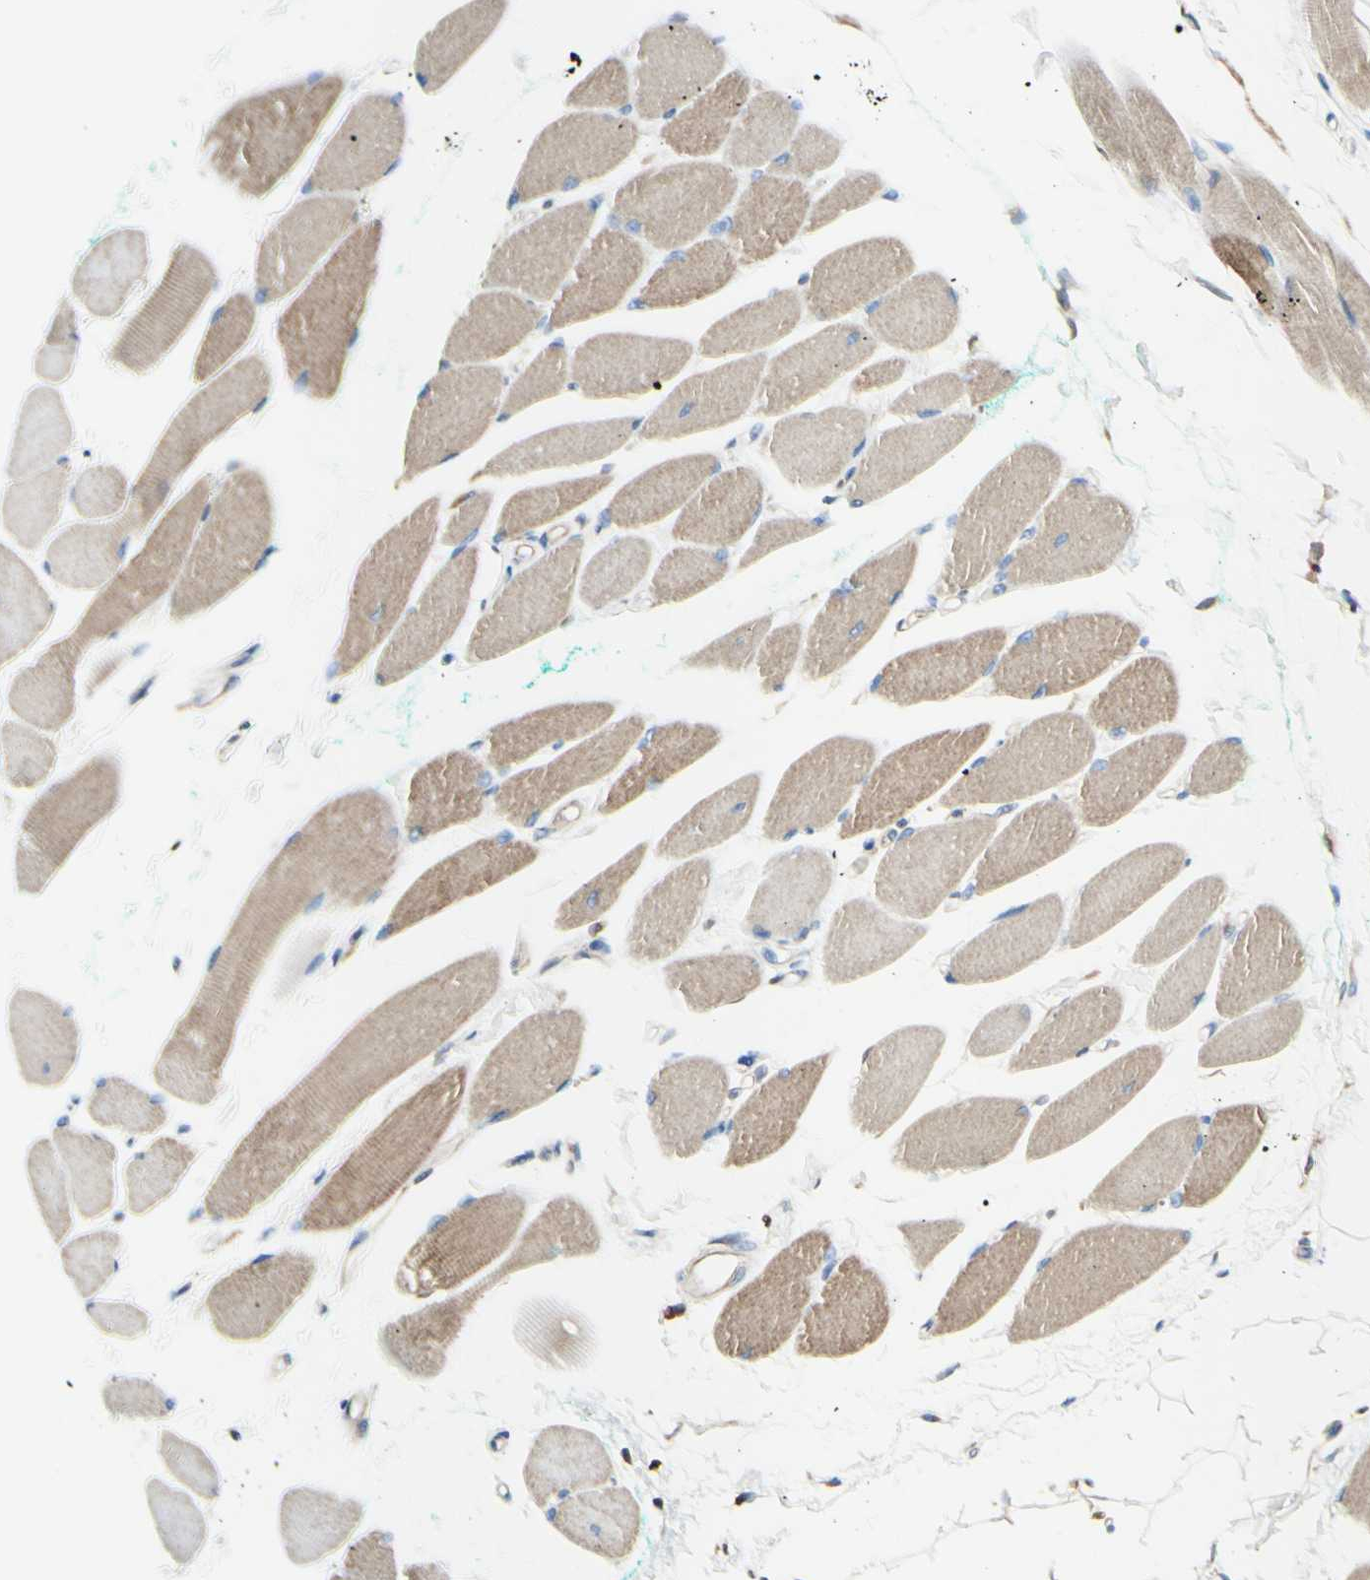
{"staining": {"intensity": "moderate", "quantity": ">75%", "location": "cytoplasmic/membranous"}, "tissue": "skeletal muscle", "cell_type": "Myocytes", "image_type": "normal", "snomed": [{"axis": "morphology", "description": "Normal tissue, NOS"}, {"axis": "topography", "description": "Skeletal muscle"}, {"axis": "topography", "description": "Oral tissue"}, {"axis": "topography", "description": "Peripheral nerve tissue"}], "caption": "Immunohistochemistry (DAB) staining of normal skeletal muscle reveals moderate cytoplasmic/membranous protein expression in approximately >75% of myocytes.", "gene": "DNAJB11", "patient": {"sex": "female", "age": 84}}